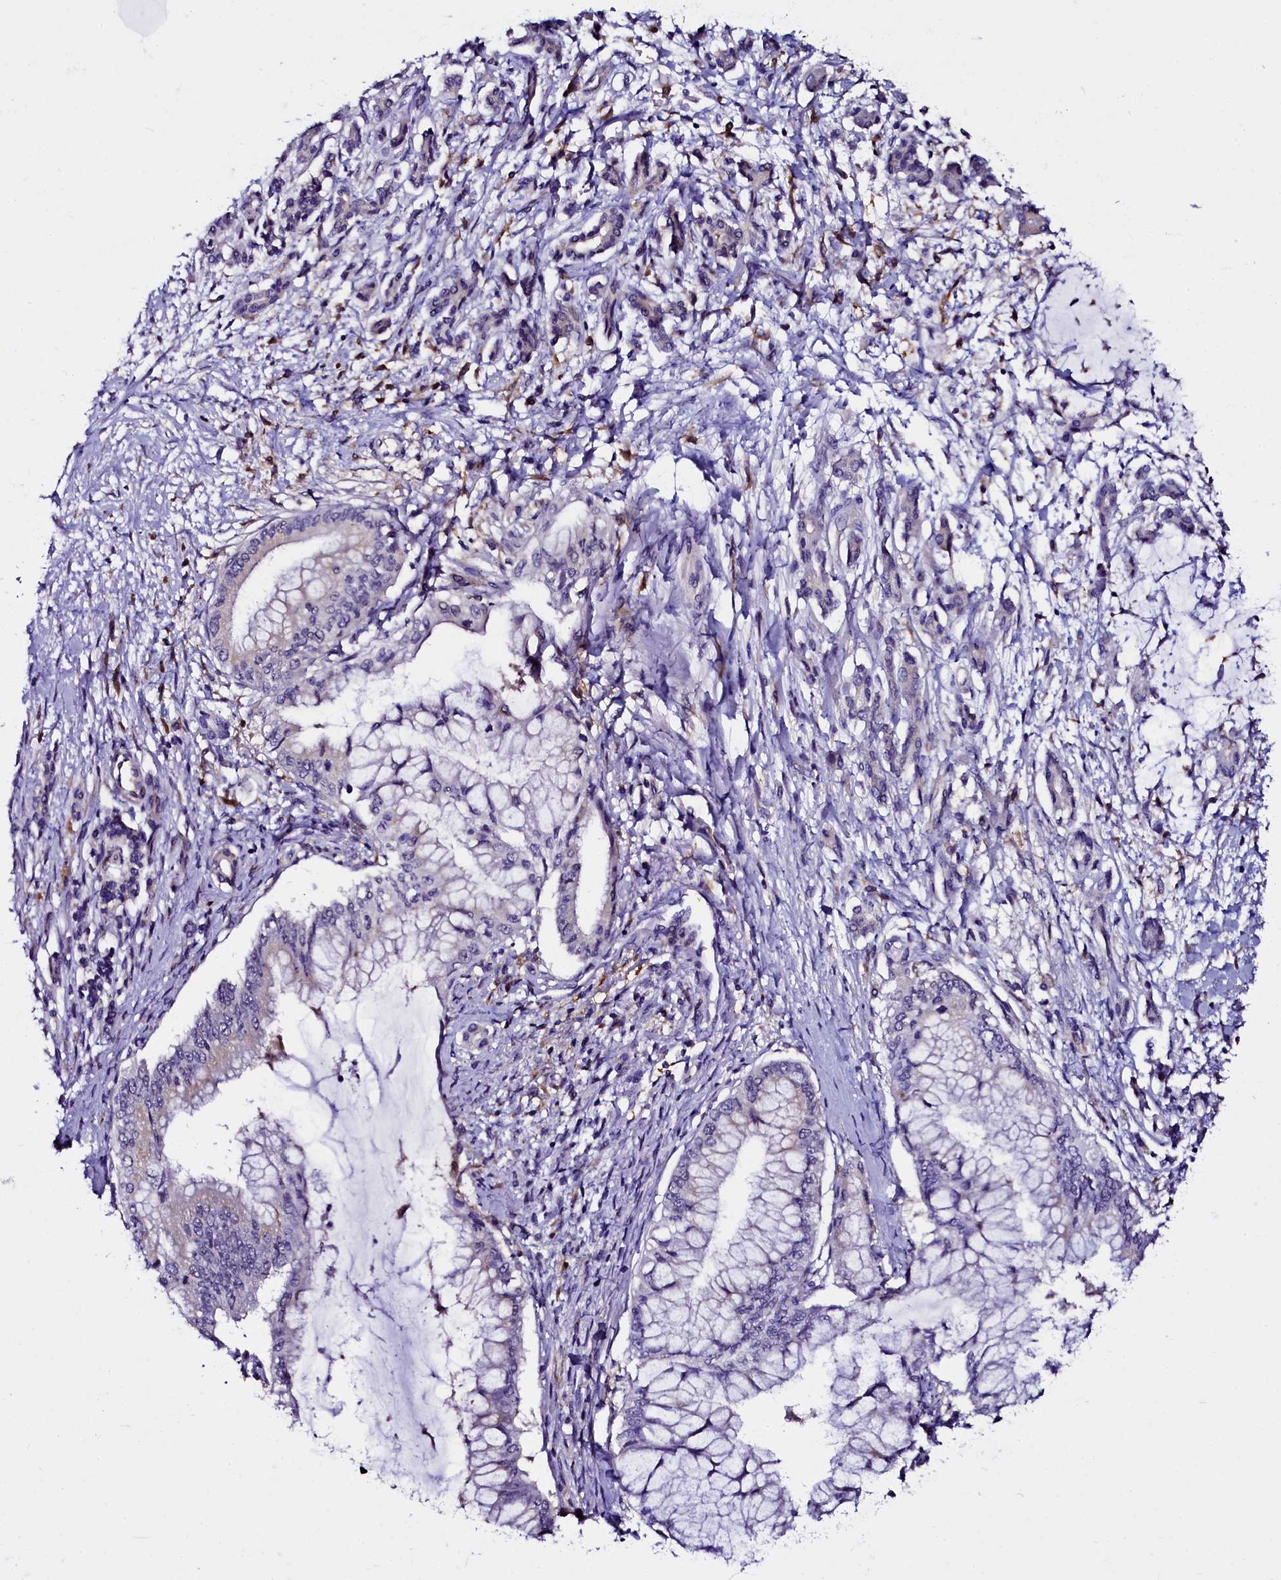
{"staining": {"intensity": "negative", "quantity": "none", "location": "none"}, "tissue": "pancreatic cancer", "cell_type": "Tumor cells", "image_type": "cancer", "snomed": [{"axis": "morphology", "description": "Adenocarcinoma, NOS"}, {"axis": "topography", "description": "Pancreas"}], "caption": "Tumor cells are negative for brown protein staining in adenocarcinoma (pancreatic). The staining was performed using DAB to visualize the protein expression in brown, while the nuclei were stained in blue with hematoxylin (Magnification: 20x).", "gene": "OTOL1", "patient": {"sex": "male", "age": 58}}